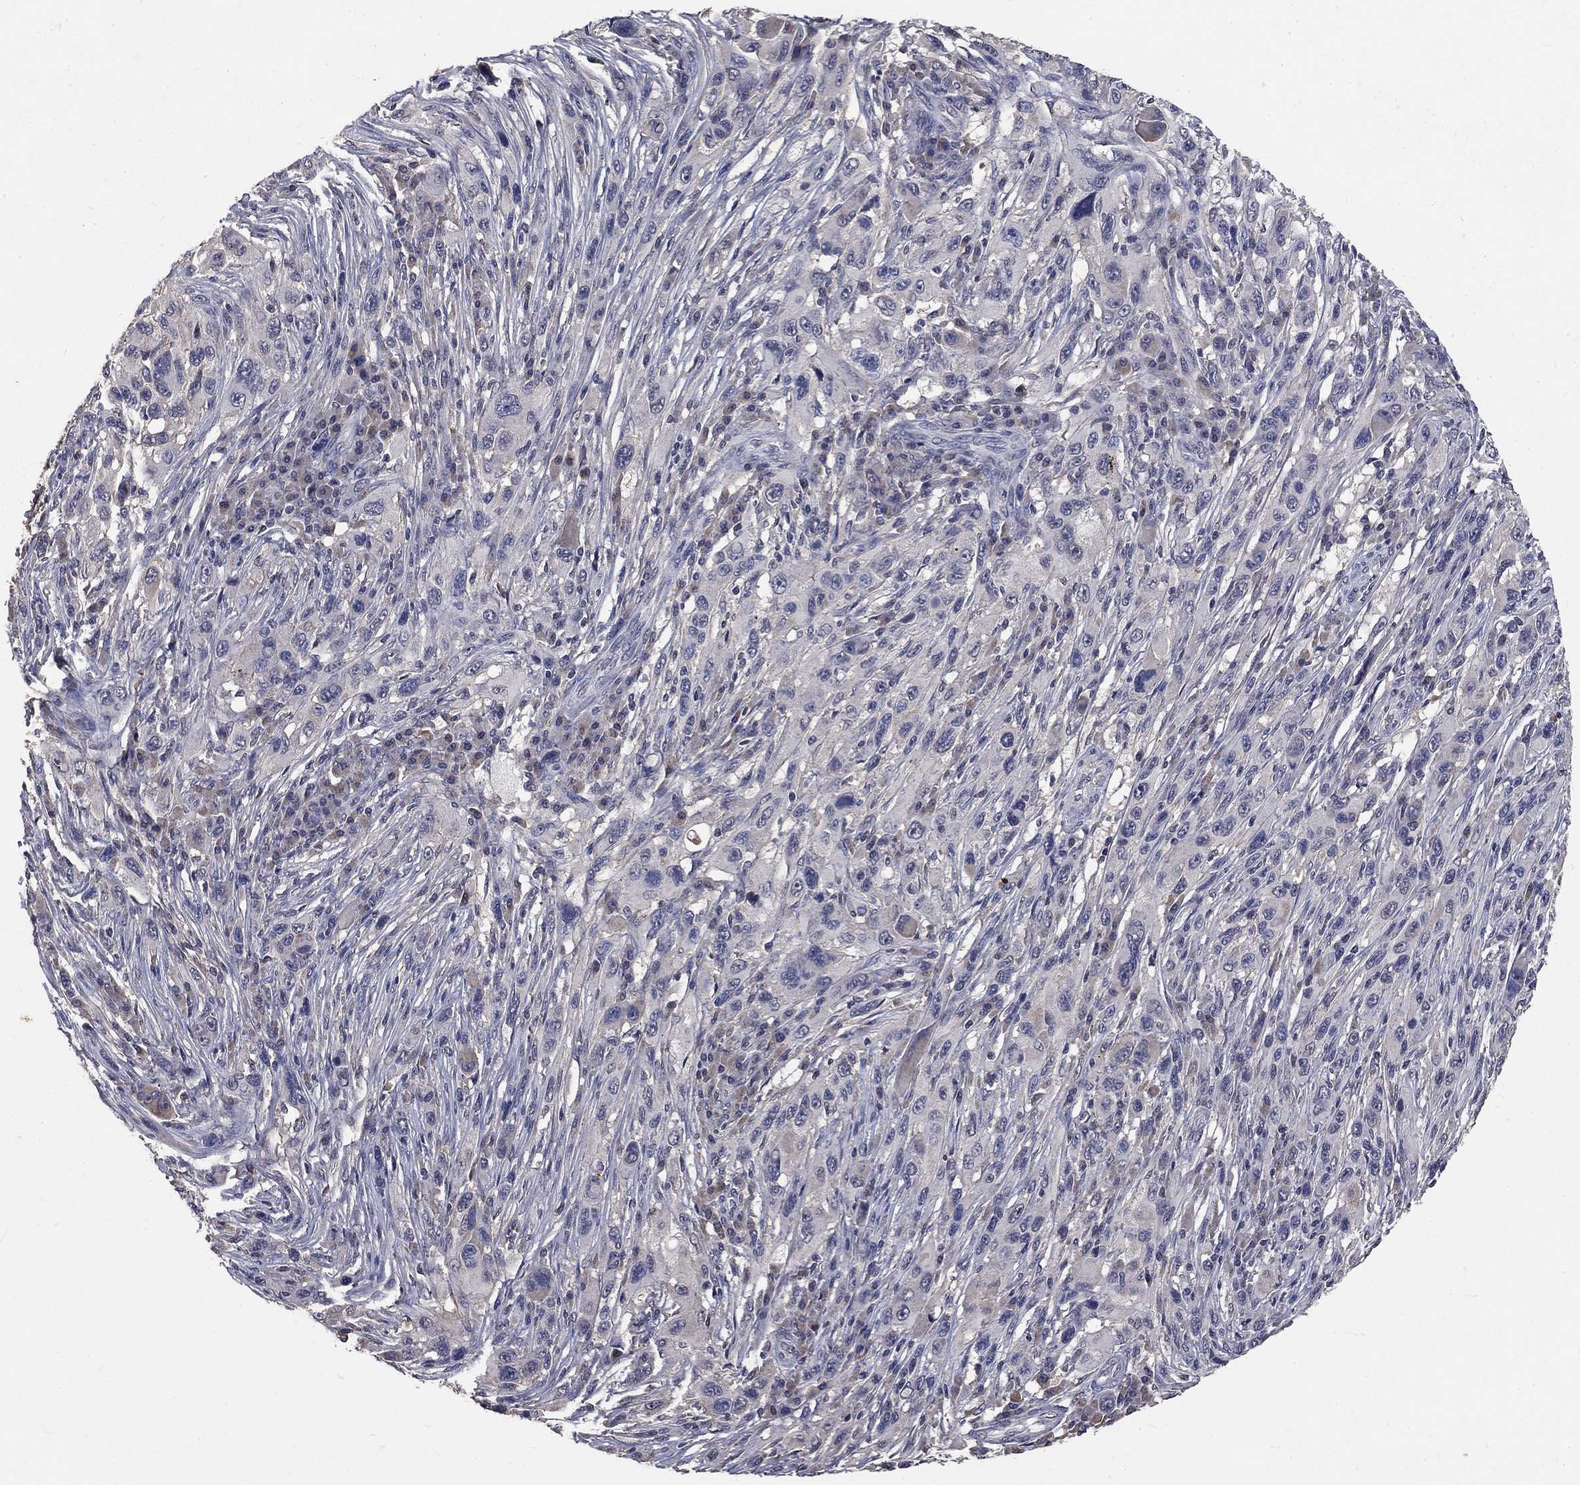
{"staining": {"intensity": "negative", "quantity": "none", "location": "none"}, "tissue": "melanoma", "cell_type": "Tumor cells", "image_type": "cancer", "snomed": [{"axis": "morphology", "description": "Malignant melanoma, NOS"}, {"axis": "topography", "description": "Skin"}], "caption": "Tumor cells are negative for brown protein staining in malignant melanoma. (DAB (3,3'-diaminobenzidine) IHC, high magnification).", "gene": "CHST5", "patient": {"sex": "male", "age": 53}}